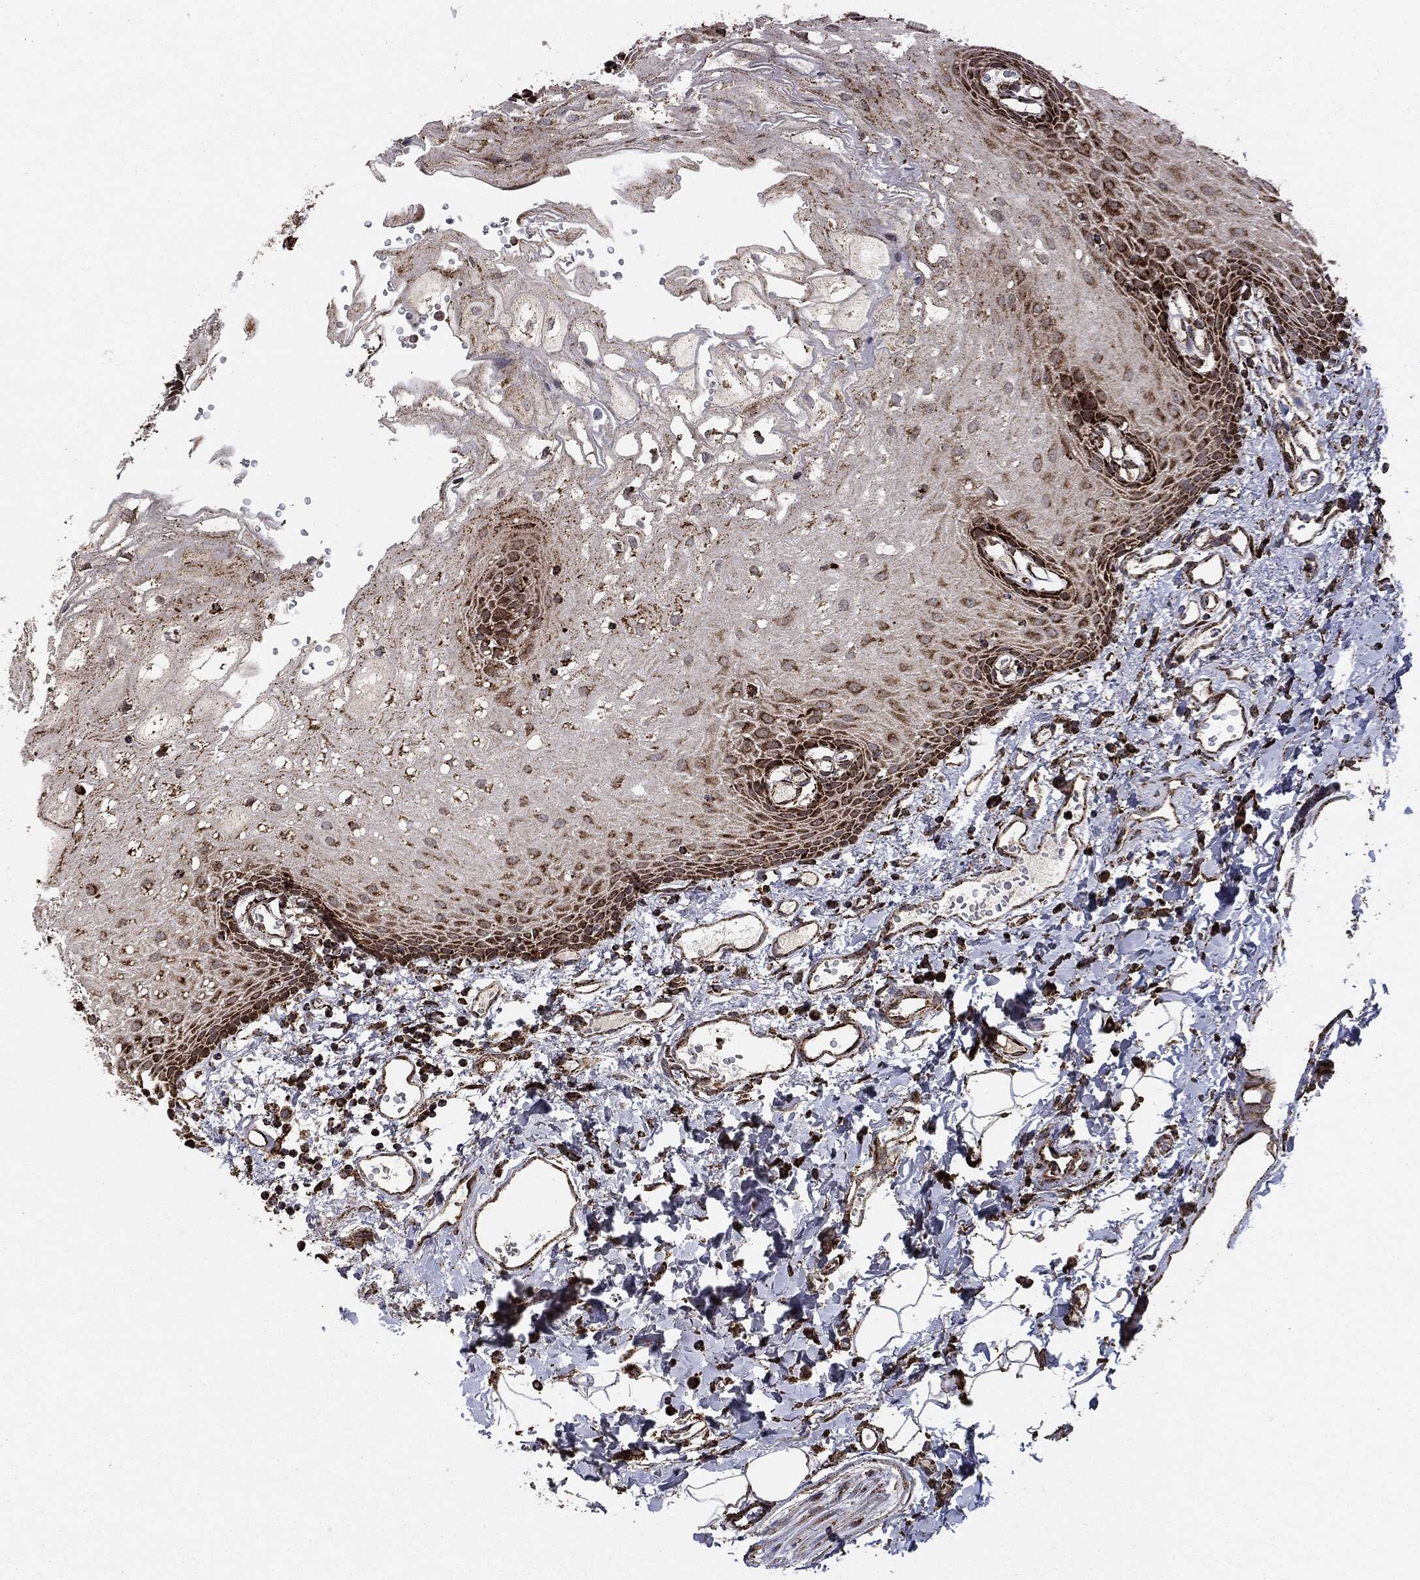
{"staining": {"intensity": "strong", "quantity": "<25%", "location": "cytoplasmic/membranous"}, "tissue": "oral mucosa", "cell_type": "Squamous epithelial cells", "image_type": "normal", "snomed": [{"axis": "morphology", "description": "Normal tissue, NOS"}, {"axis": "morphology", "description": "Squamous cell carcinoma, NOS"}, {"axis": "topography", "description": "Oral tissue"}, {"axis": "topography", "description": "Head-Neck"}], "caption": "Immunohistochemistry (IHC) image of unremarkable oral mucosa stained for a protein (brown), which exhibits medium levels of strong cytoplasmic/membranous expression in about <25% of squamous epithelial cells.", "gene": "MAP2K1", "patient": {"sex": "female", "age": 70}}